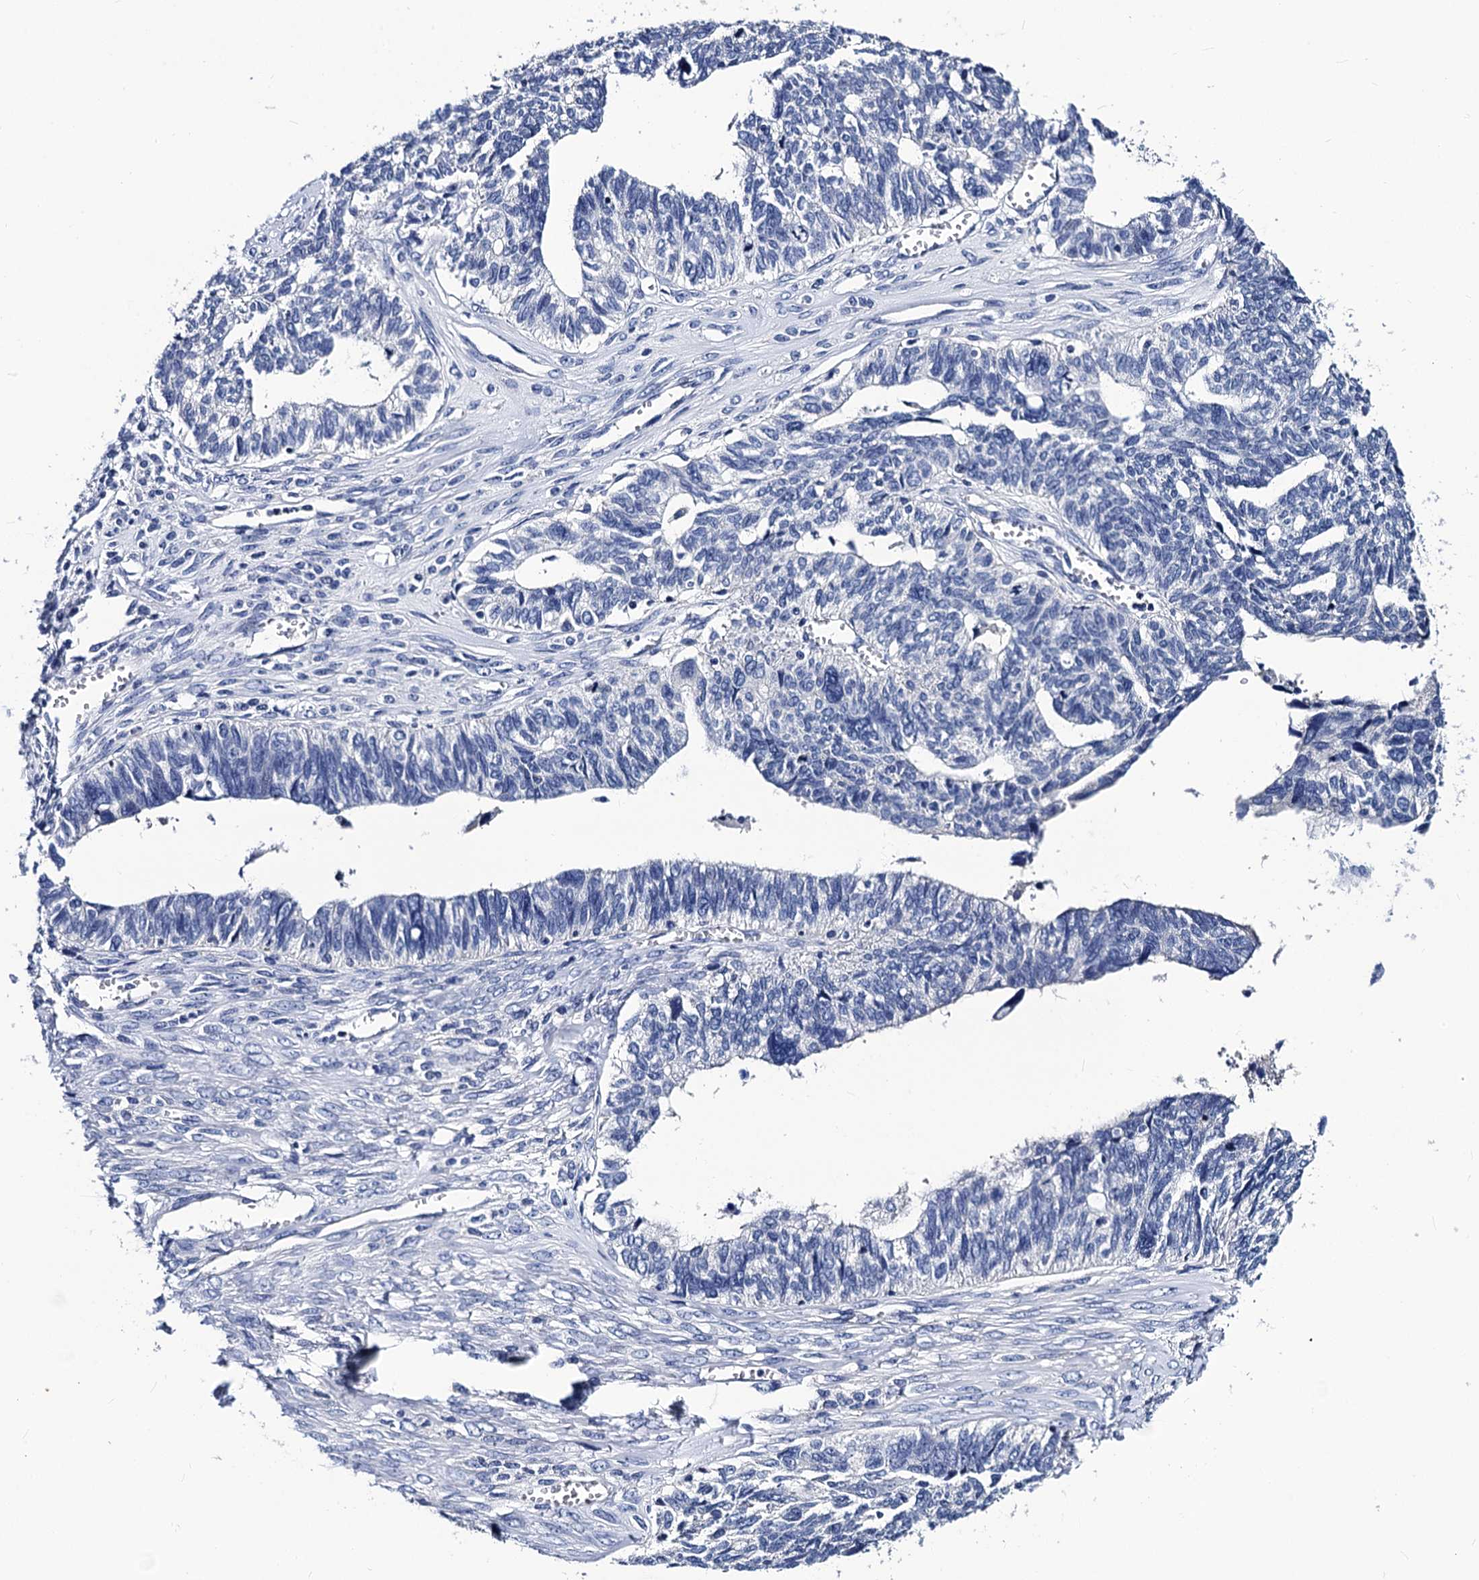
{"staining": {"intensity": "negative", "quantity": "none", "location": "none"}, "tissue": "ovarian cancer", "cell_type": "Tumor cells", "image_type": "cancer", "snomed": [{"axis": "morphology", "description": "Cystadenocarcinoma, serous, NOS"}, {"axis": "topography", "description": "Ovary"}], "caption": "Tumor cells are negative for brown protein staining in ovarian serous cystadenocarcinoma.", "gene": "LRRC30", "patient": {"sex": "female", "age": 79}}